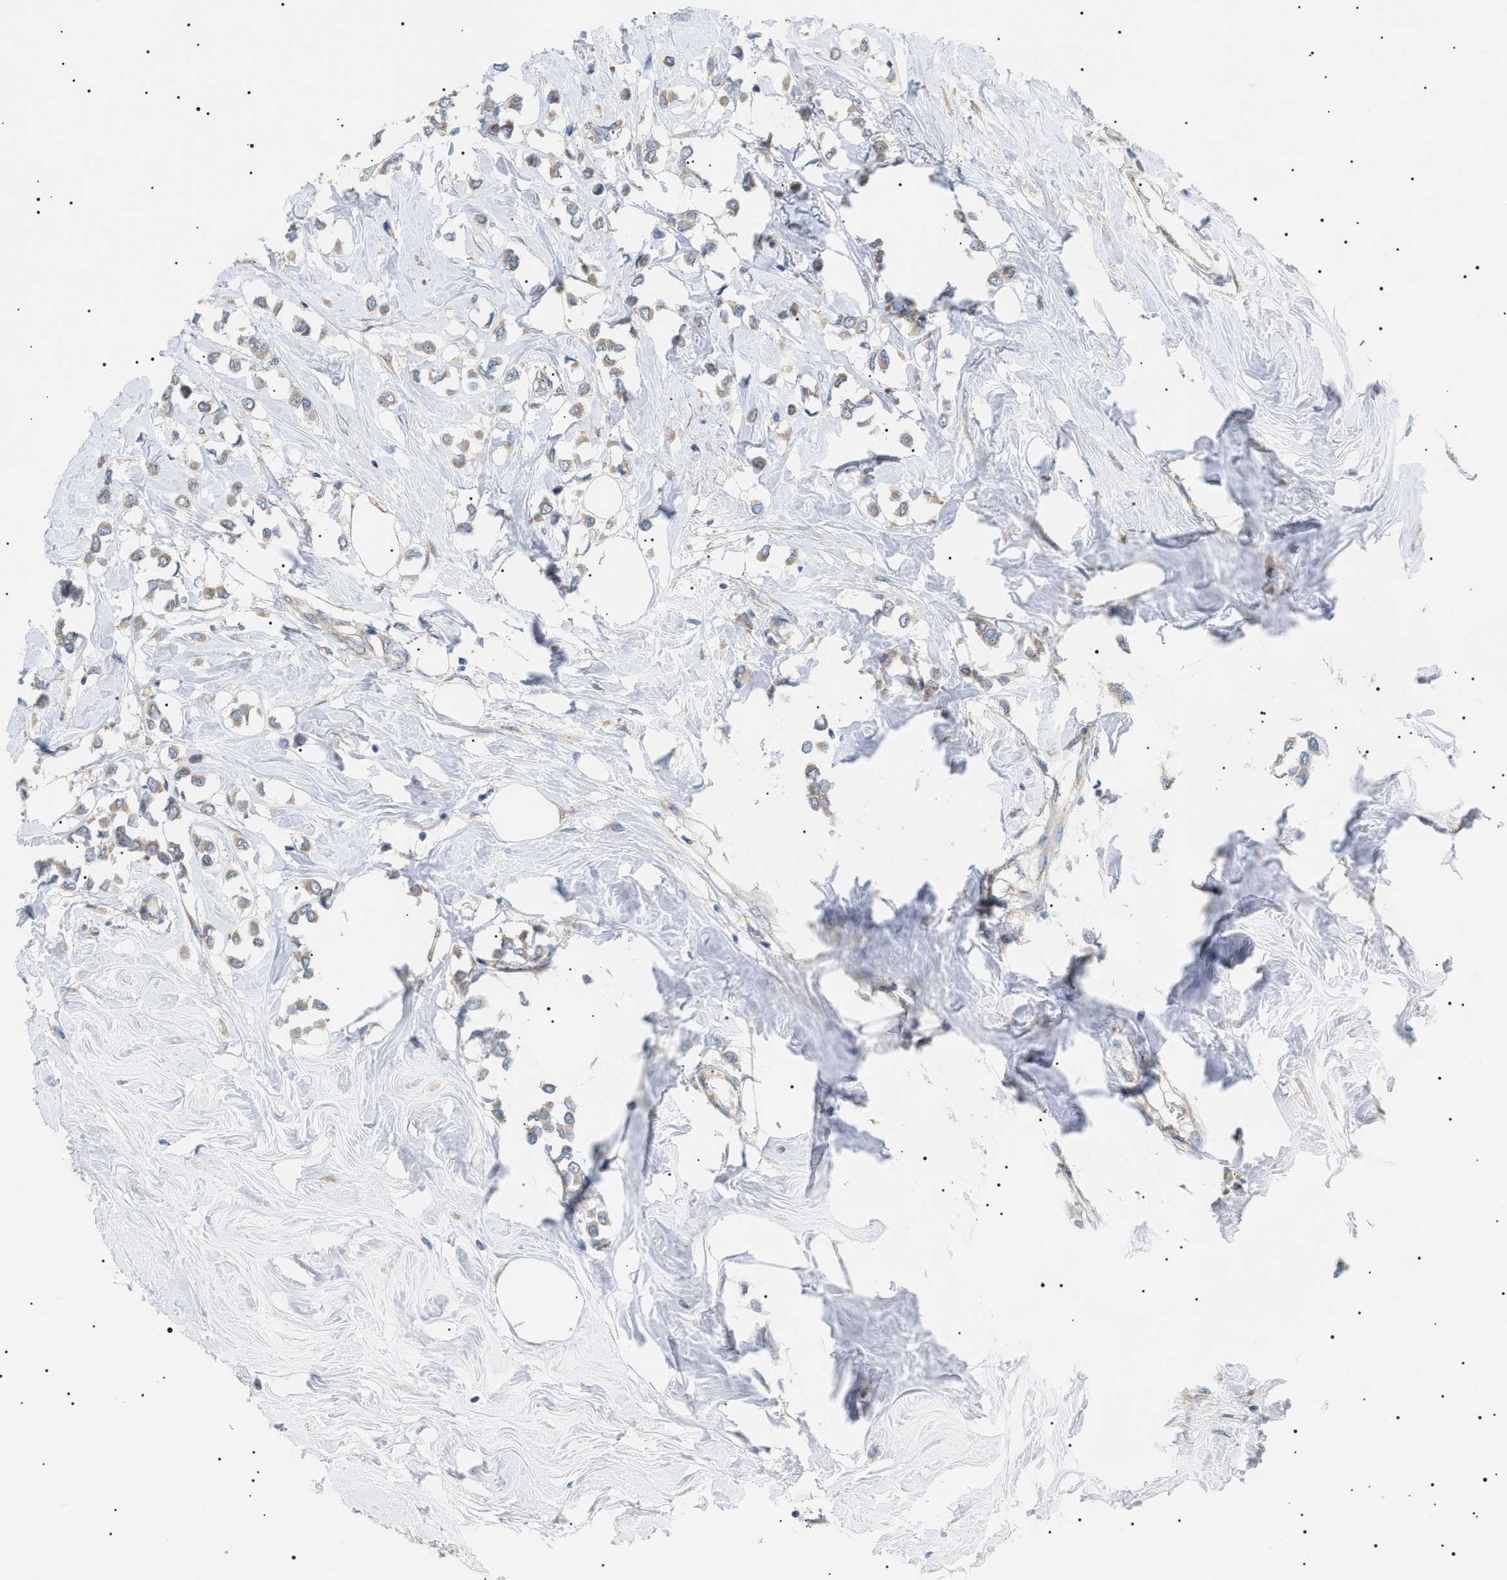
{"staining": {"intensity": "weak", "quantity": "25%-75%", "location": "cytoplasmic/membranous"}, "tissue": "breast cancer", "cell_type": "Tumor cells", "image_type": "cancer", "snomed": [{"axis": "morphology", "description": "Lobular carcinoma"}, {"axis": "topography", "description": "Breast"}], "caption": "Protein expression analysis of breast cancer reveals weak cytoplasmic/membranous staining in about 25%-75% of tumor cells. (IHC, brightfield microscopy, high magnification).", "gene": "IRS2", "patient": {"sex": "female", "age": 51}}